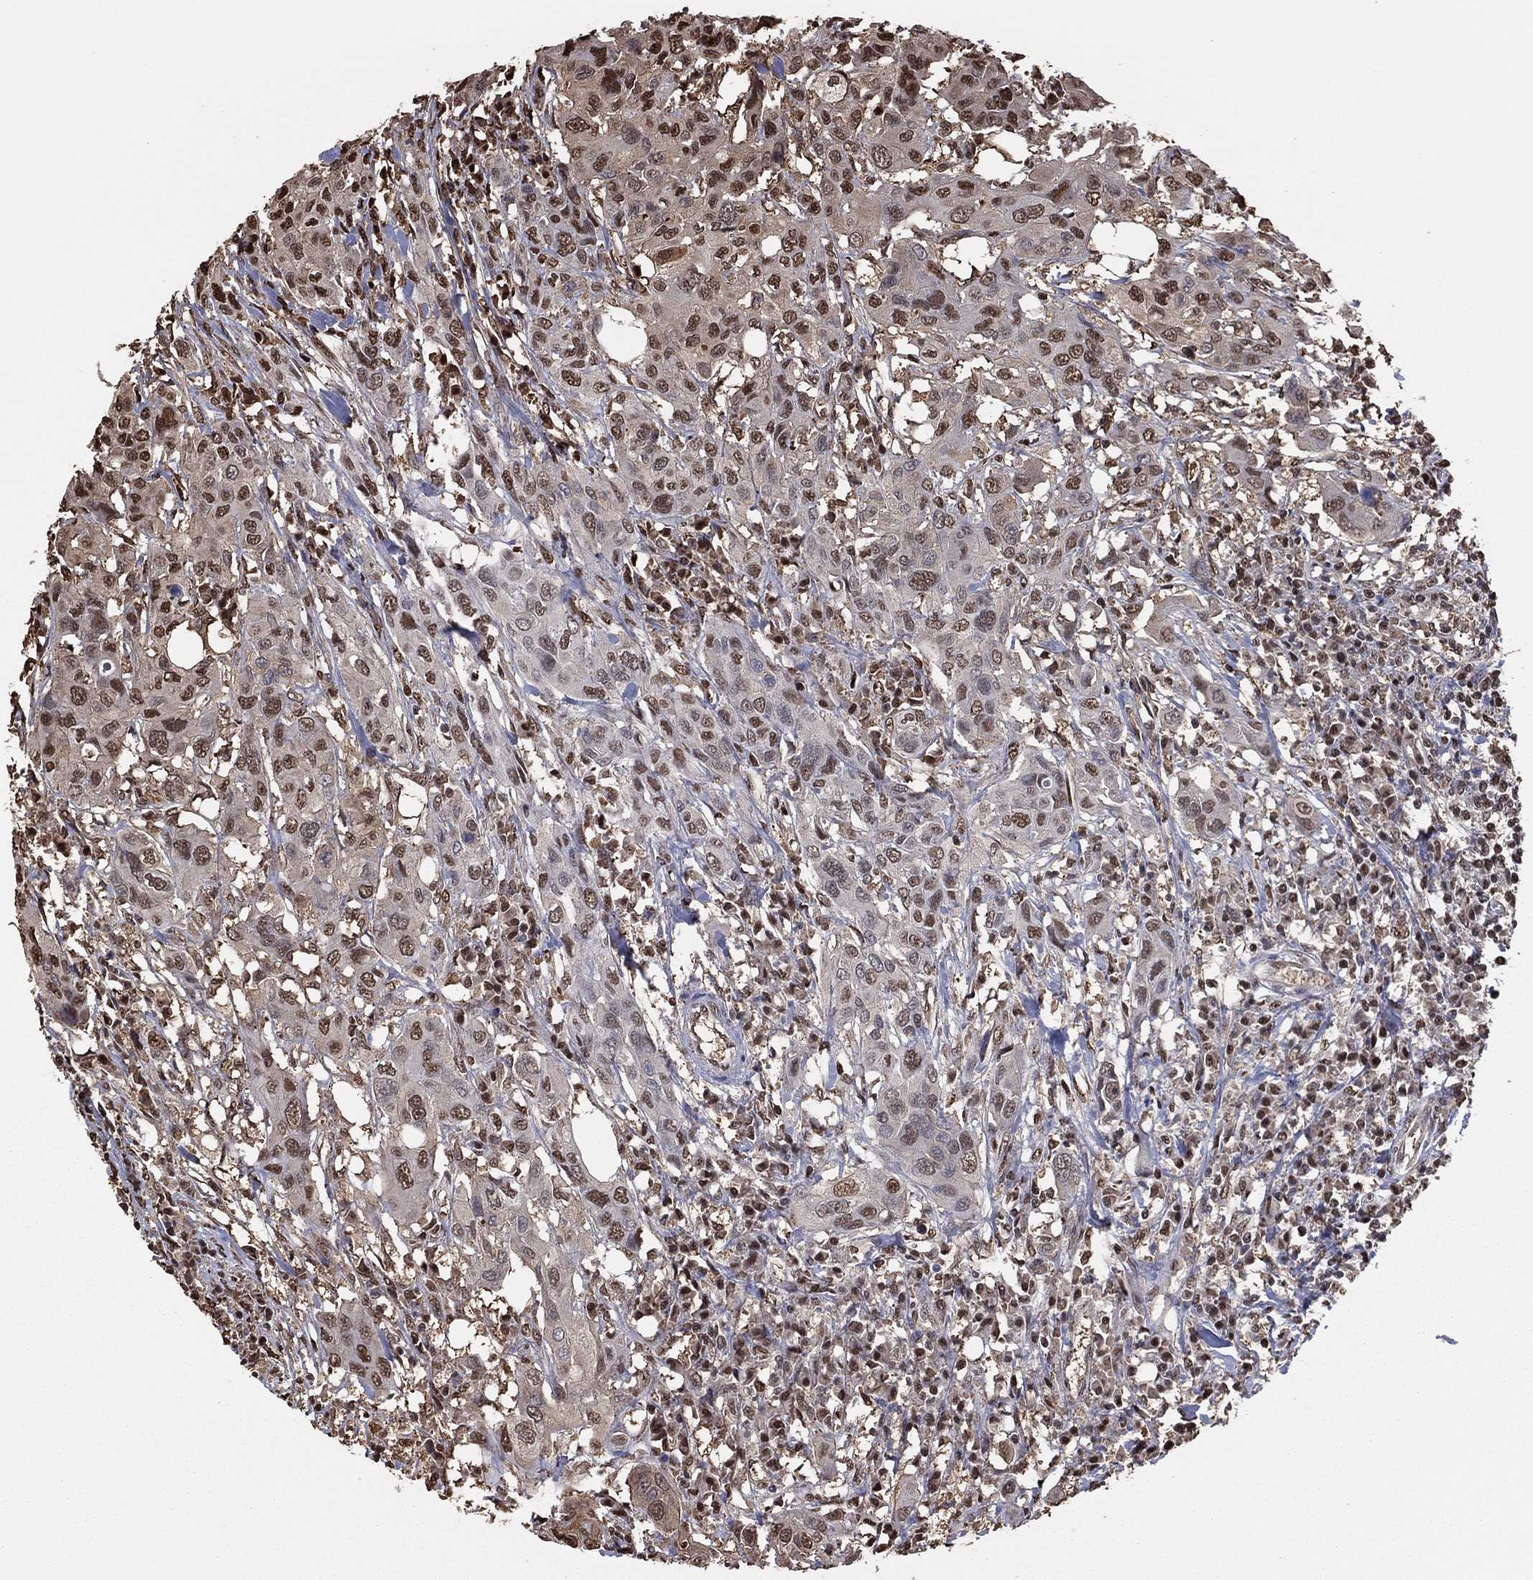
{"staining": {"intensity": "moderate", "quantity": "25%-75%", "location": "nuclear"}, "tissue": "urothelial cancer", "cell_type": "Tumor cells", "image_type": "cancer", "snomed": [{"axis": "morphology", "description": "Urothelial carcinoma, NOS"}, {"axis": "morphology", "description": "Urothelial carcinoma, High grade"}, {"axis": "topography", "description": "Urinary bladder"}], "caption": "Protein staining of transitional cell carcinoma tissue shows moderate nuclear positivity in about 25%-75% of tumor cells. Ihc stains the protein of interest in brown and the nuclei are stained blue.", "gene": "GAPDH", "patient": {"sex": "male", "age": 63}}